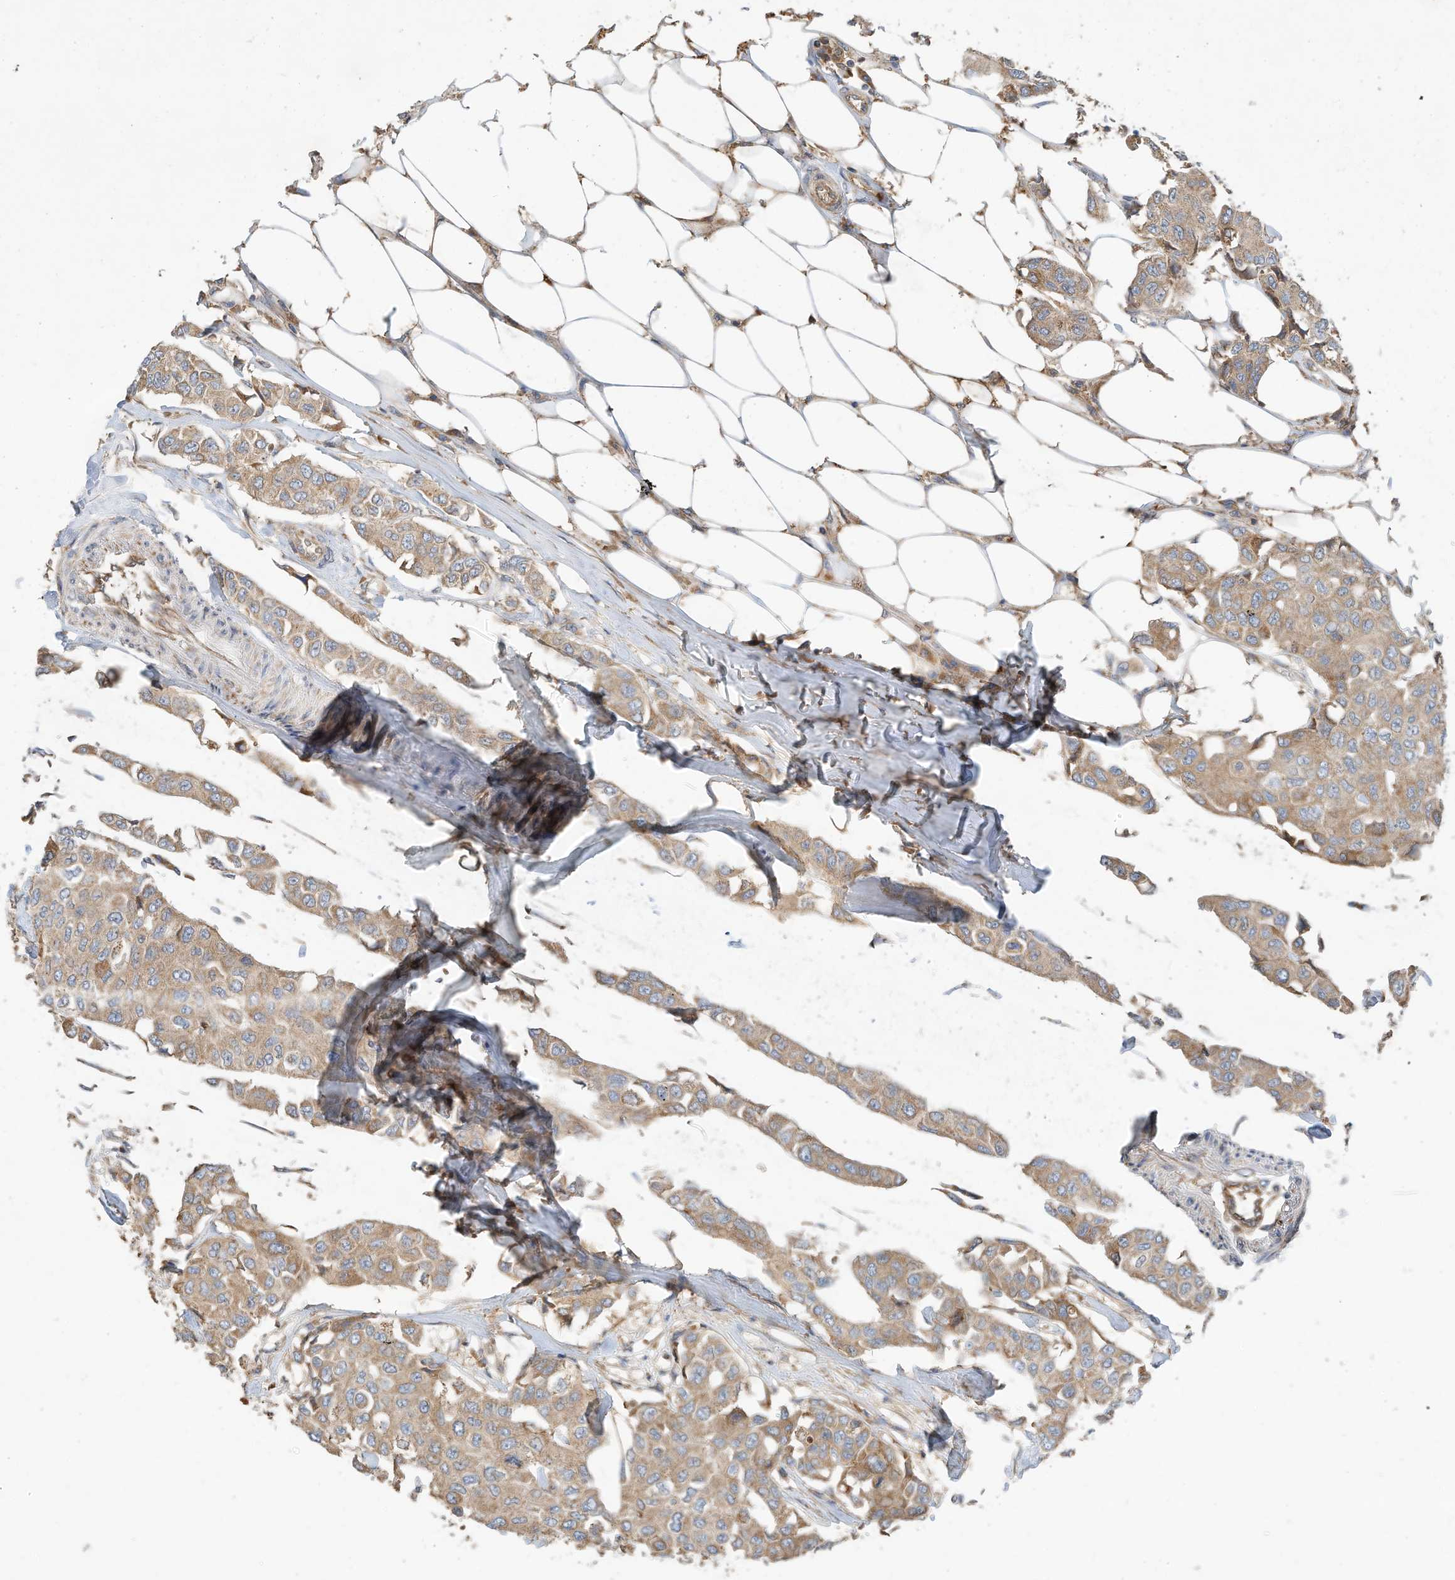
{"staining": {"intensity": "moderate", "quantity": ">75%", "location": "cytoplasmic/membranous"}, "tissue": "breast cancer", "cell_type": "Tumor cells", "image_type": "cancer", "snomed": [{"axis": "morphology", "description": "Duct carcinoma"}, {"axis": "topography", "description": "Breast"}], "caption": "Human breast cancer stained with a protein marker displays moderate staining in tumor cells.", "gene": "CPAMD8", "patient": {"sex": "female", "age": 80}}